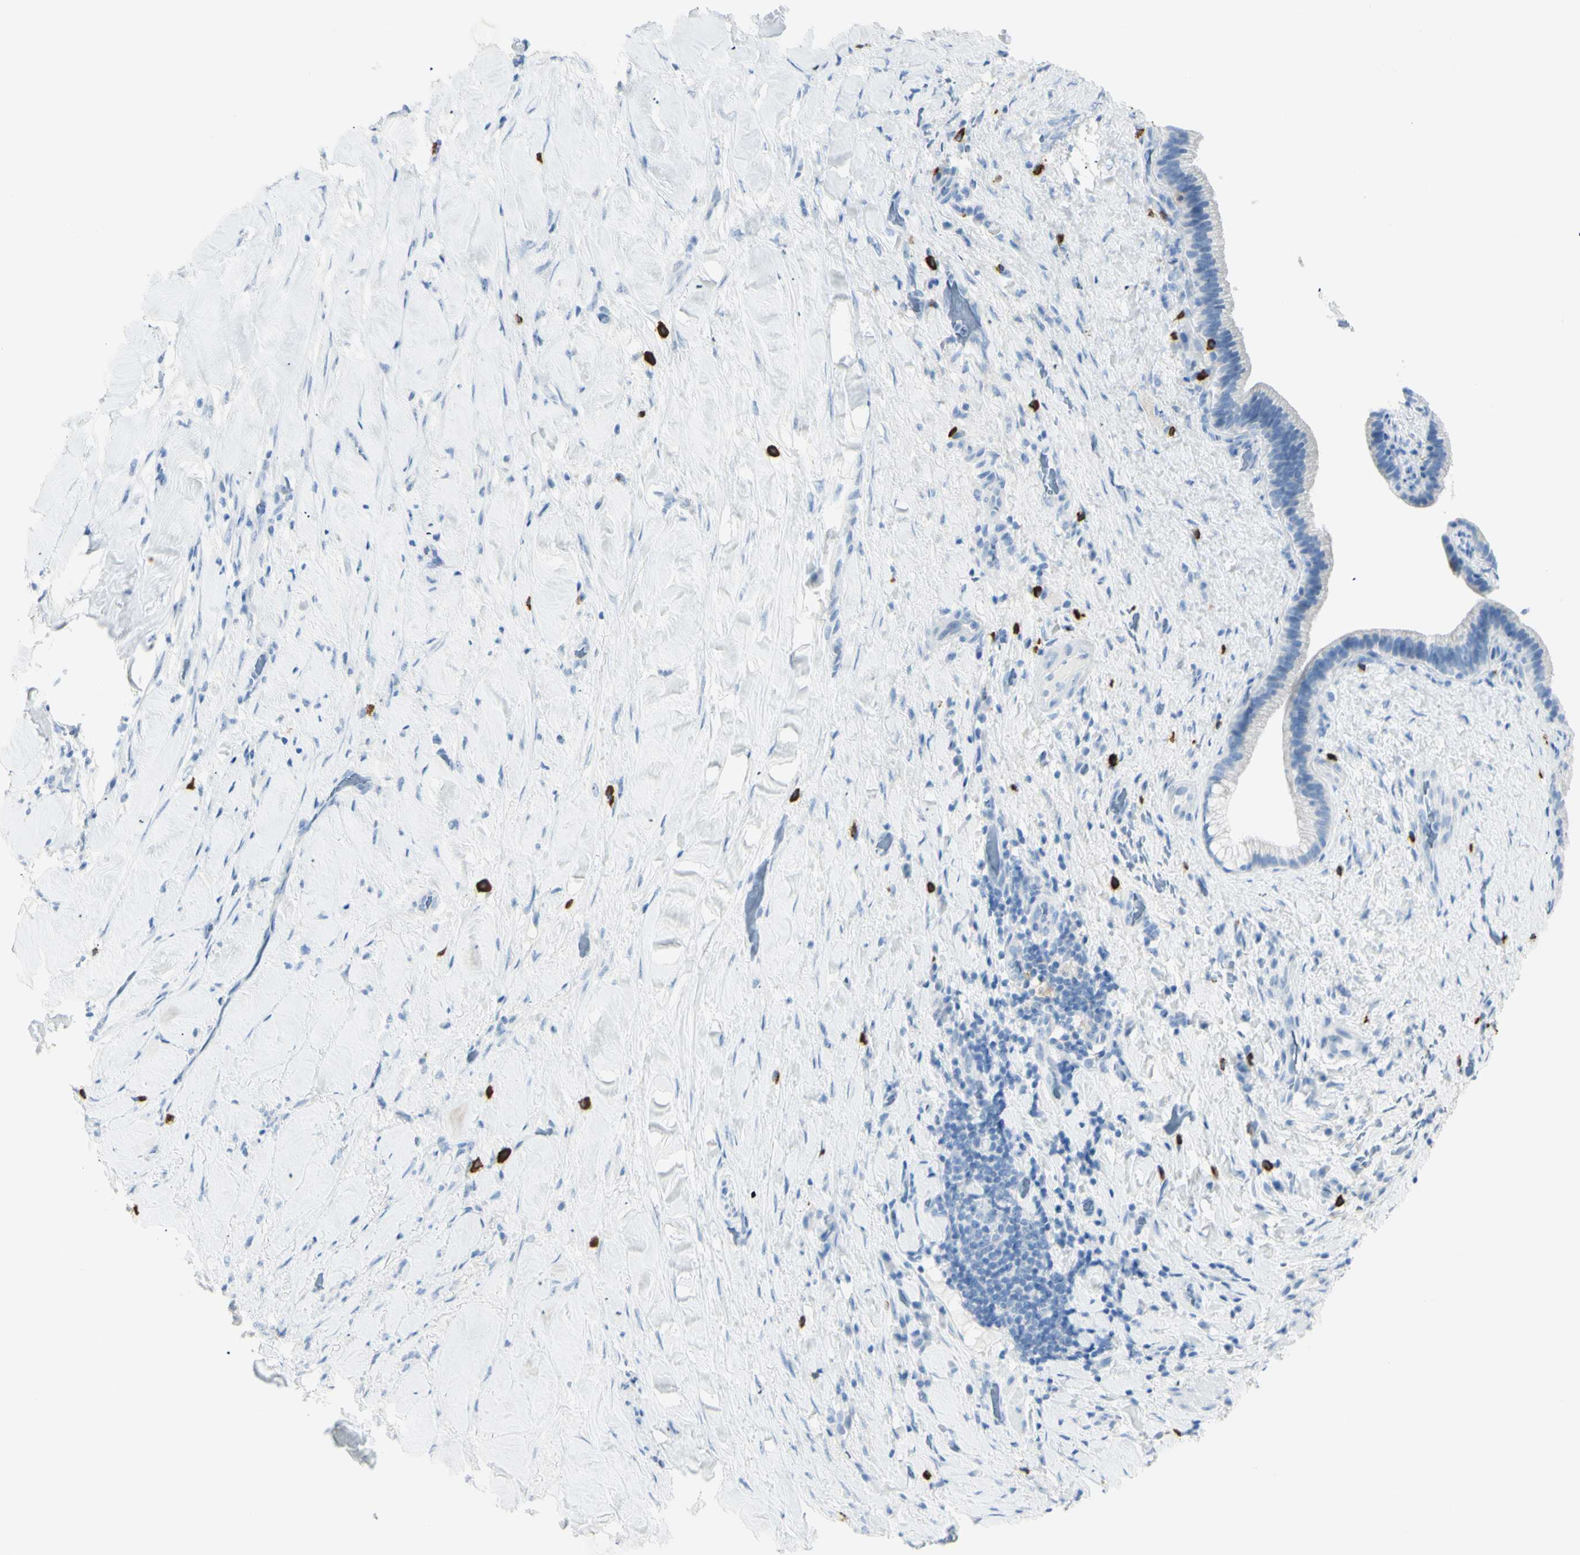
{"staining": {"intensity": "strong", "quantity": "<25%", "location": "cytoplasmic/membranous"}, "tissue": "liver cancer", "cell_type": "Tumor cells", "image_type": "cancer", "snomed": [{"axis": "morphology", "description": "Cholangiocarcinoma"}, {"axis": "topography", "description": "Liver"}], "caption": "High-power microscopy captured an immunohistochemistry photomicrograph of cholangiocarcinoma (liver), revealing strong cytoplasmic/membranous expression in approximately <25% of tumor cells.", "gene": "LETM1", "patient": {"sex": "female", "age": 67}}